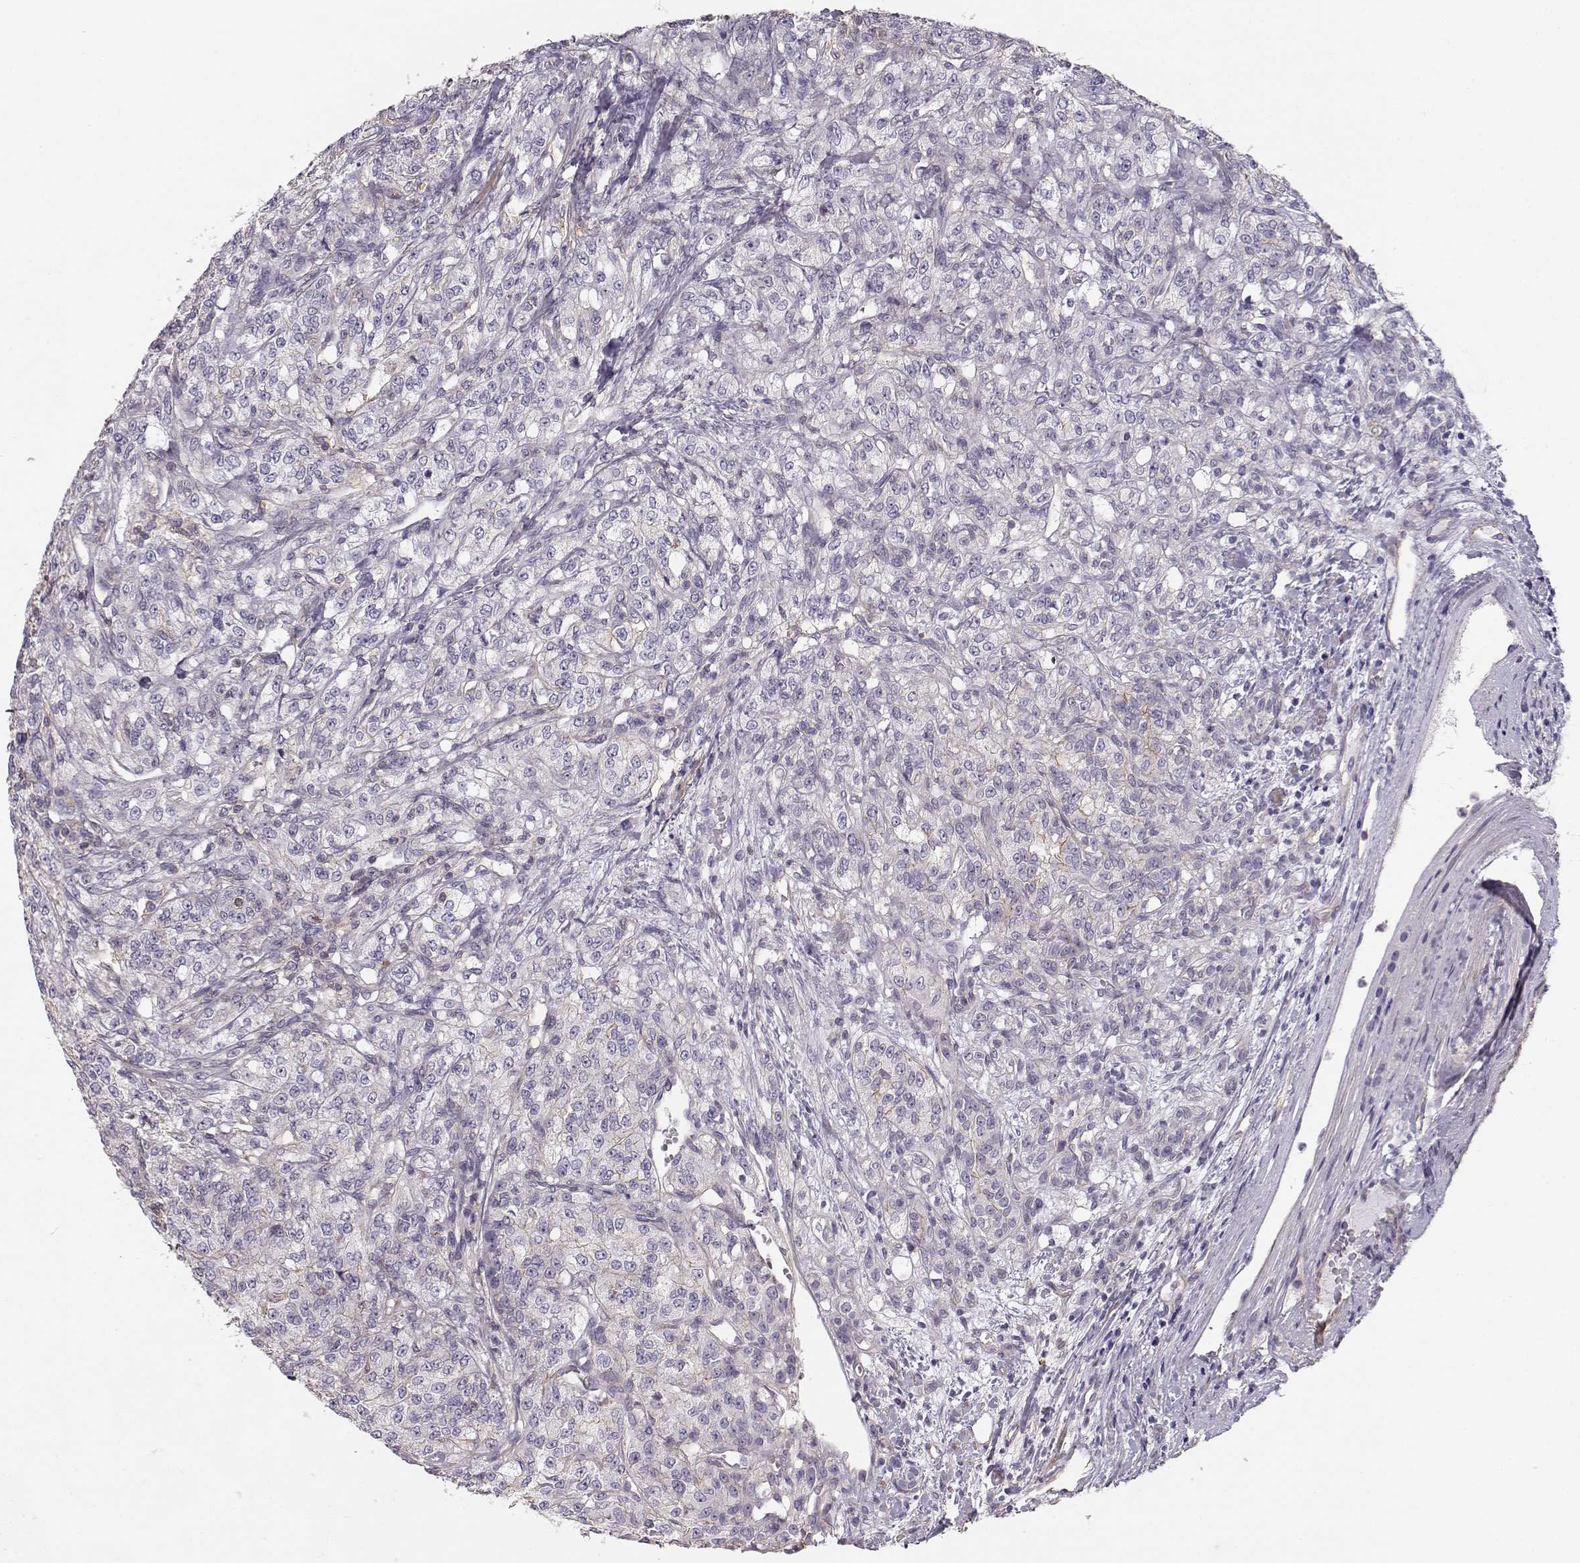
{"staining": {"intensity": "negative", "quantity": "none", "location": "none"}, "tissue": "renal cancer", "cell_type": "Tumor cells", "image_type": "cancer", "snomed": [{"axis": "morphology", "description": "Adenocarcinoma, NOS"}, {"axis": "topography", "description": "Kidney"}], "caption": "High magnification brightfield microscopy of renal cancer (adenocarcinoma) stained with DAB (3,3'-diaminobenzidine) (brown) and counterstained with hematoxylin (blue): tumor cells show no significant staining.", "gene": "DAPL1", "patient": {"sex": "female", "age": 63}}